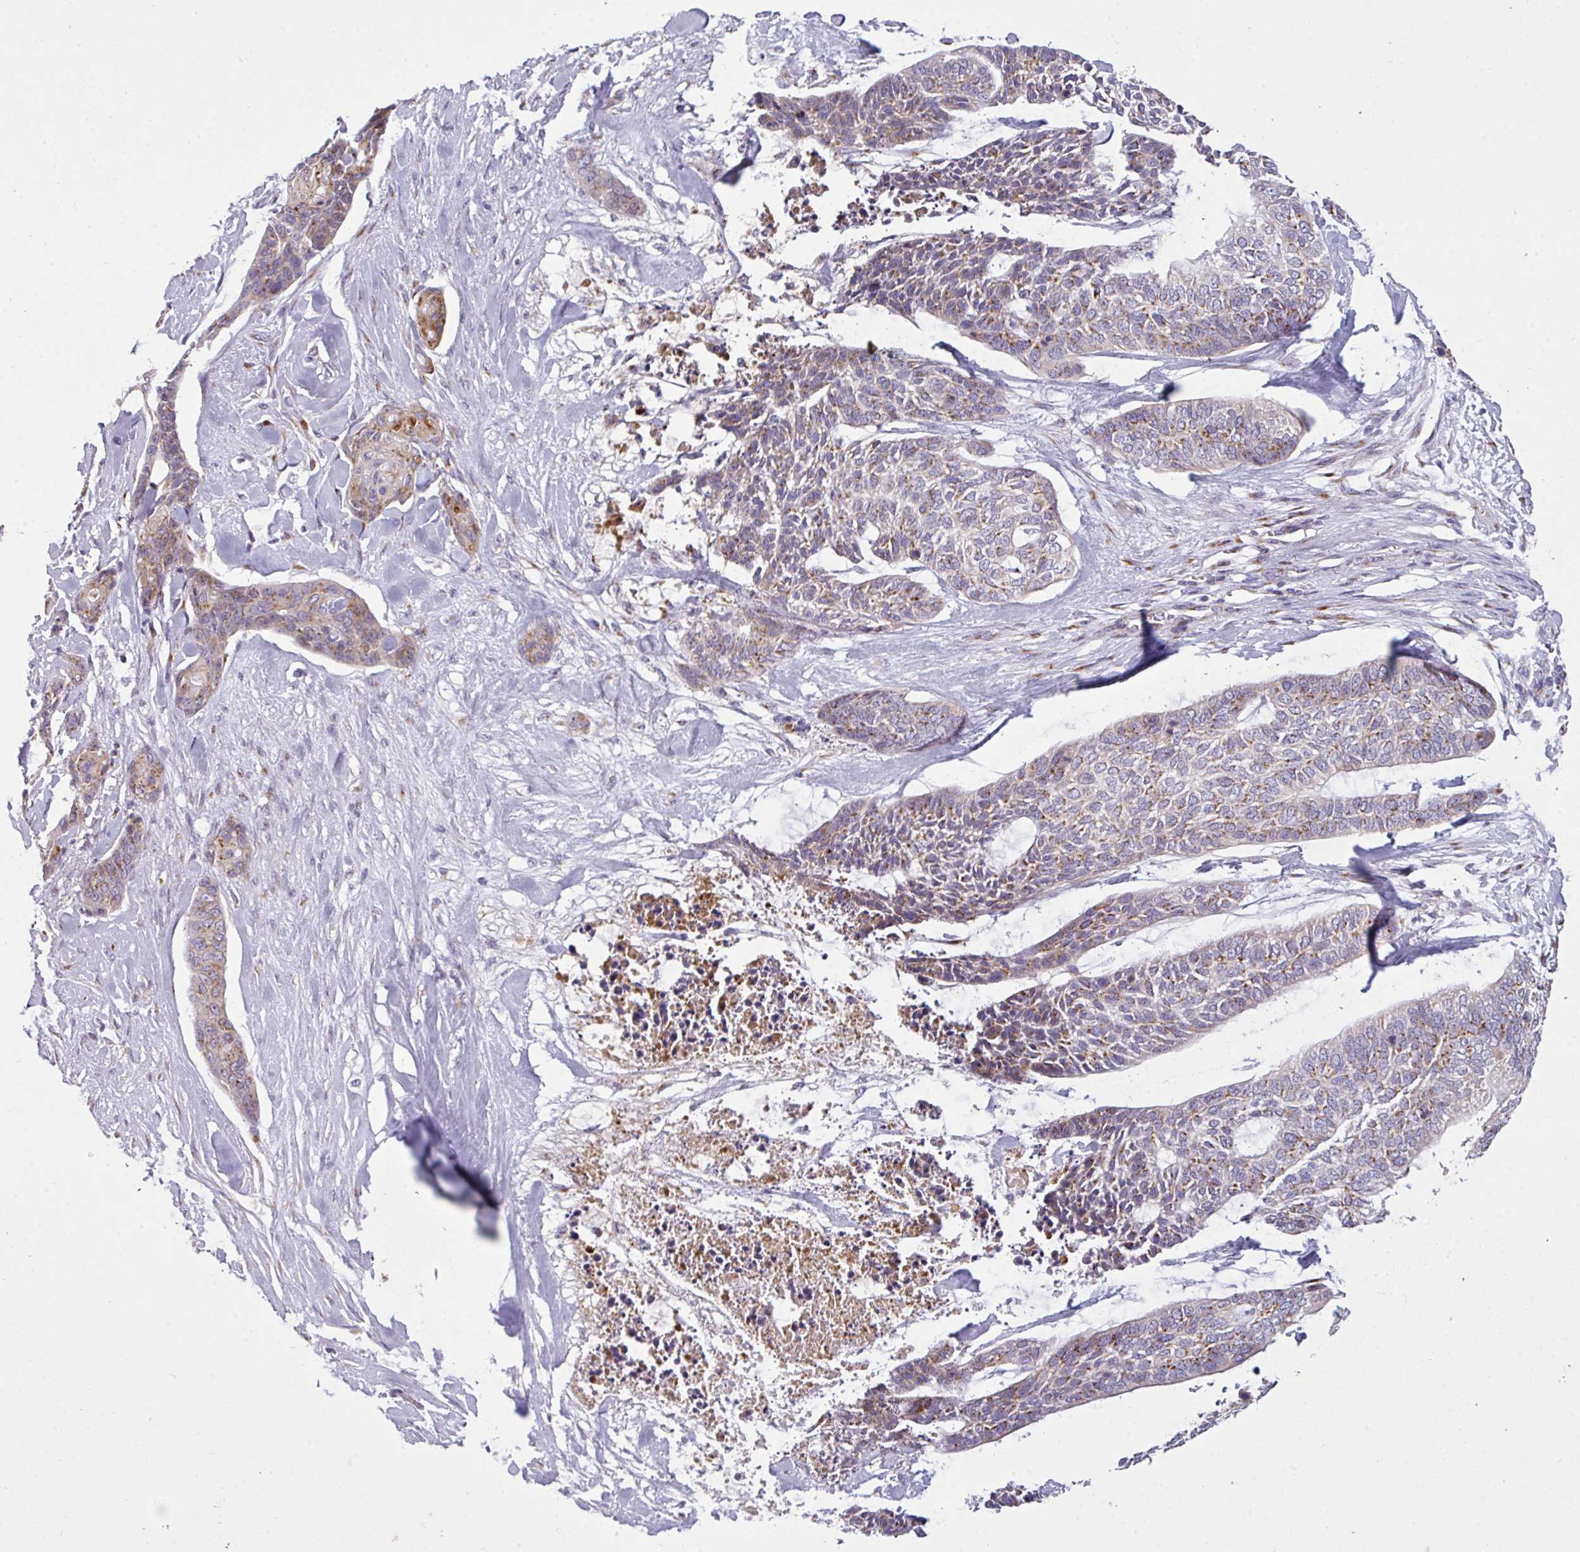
{"staining": {"intensity": "moderate", "quantity": "25%-75%", "location": "cytoplasmic/membranous"}, "tissue": "skin cancer", "cell_type": "Tumor cells", "image_type": "cancer", "snomed": [{"axis": "morphology", "description": "Basal cell carcinoma"}, {"axis": "topography", "description": "Skin"}], "caption": "Approximately 25%-75% of tumor cells in human skin cancer (basal cell carcinoma) exhibit moderate cytoplasmic/membranous protein expression as visualized by brown immunohistochemical staining.", "gene": "VTI1A", "patient": {"sex": "female", "age": 64}}